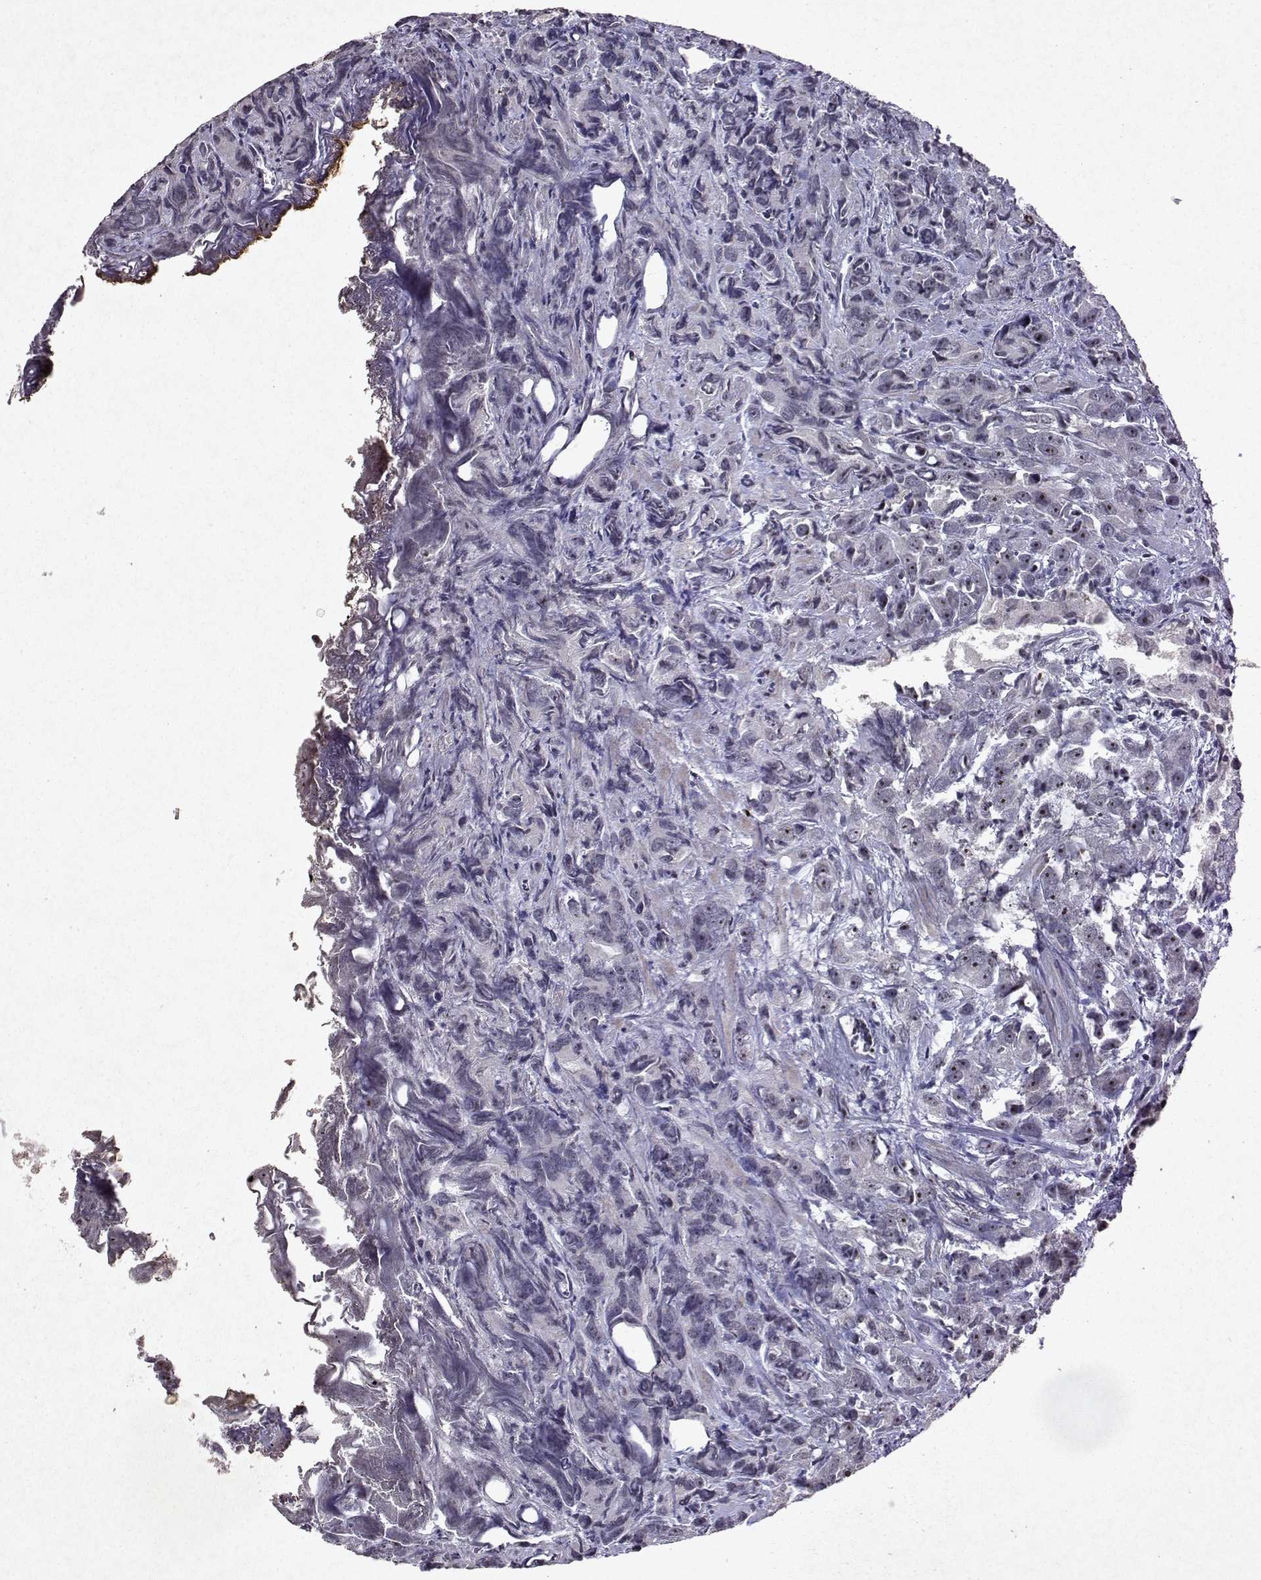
{"staining": {"intensity": "moderate", "quantity": "<25%", "location": "nuclear"}, "tissue": "prostate cancer", "cell_type": "Tumor cells", "image_type": "cancer", "snomed": [{"axis": "morphology", "description": "Adenocarcinoma, High grade"}, {"axis": "topography", "description": "Prostate"}], "caption": "Adenocarcinoma (high-grade) (prostate) stained with a brown dye shows moderate nuclear positive expression in approximately <25% of tumor cells.", "gene": "DDX56", "patient": {"sex": "male", "age": 90}}